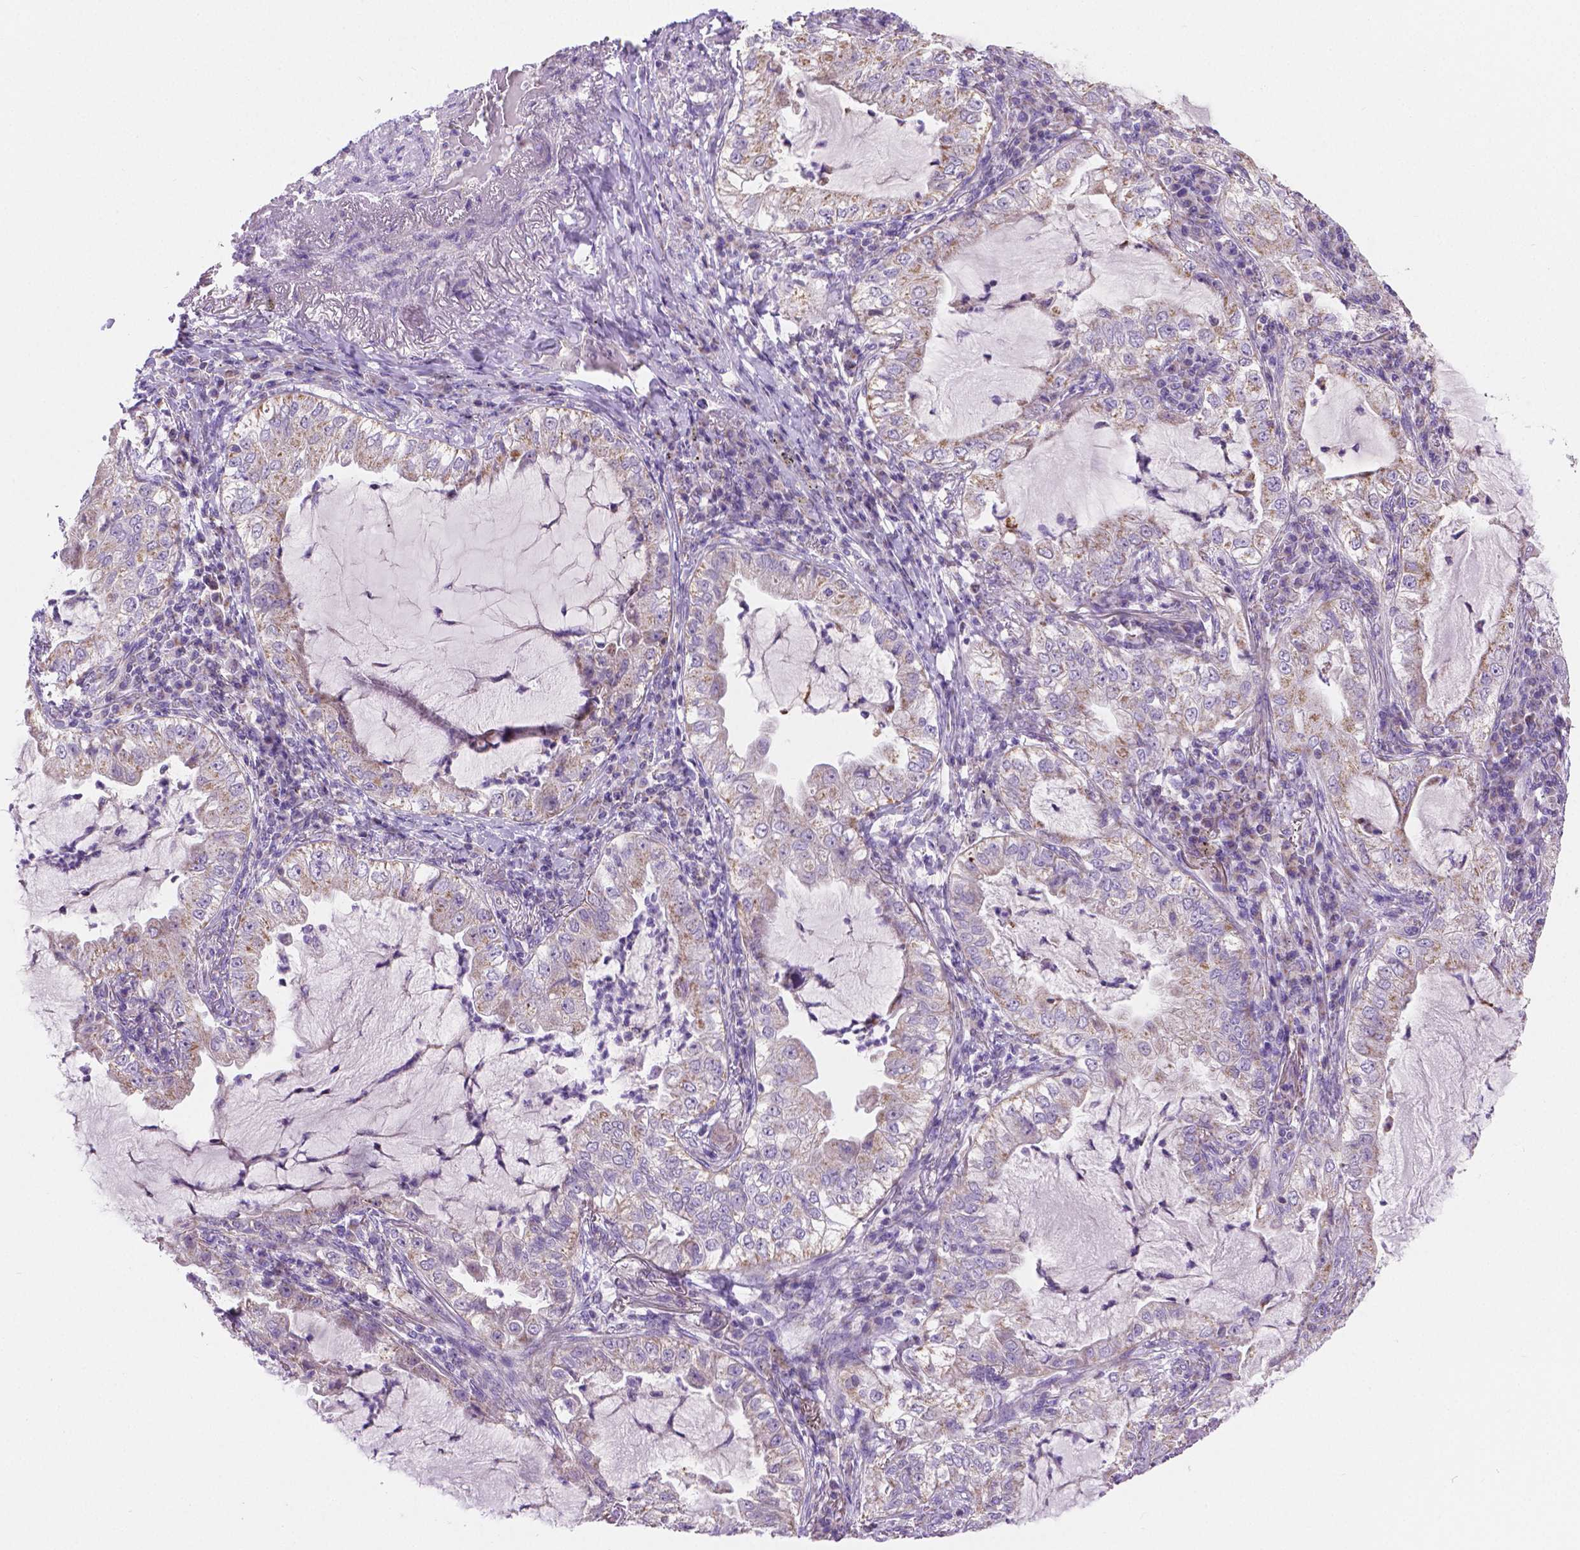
{"staining": {"intensity": "weak", "quantity": "25%-75%", "location": "cytoplasmic/membranous"}, "tissue": "lung cancer", "cell_type": "Tumor cells", "image_type": "cancer", "snomed": [{"axis": "morphology", "description": "Adenocarcinoma, NOS"}, {"axis": "topography", "description": "Lung"}], "caption": "Protein expression analysis of human lung cancer (adenocarcinoma) reveals weak cytoplasmic/membranous positivity in about 25%-75% of tumor cells. (IHC, brightfield microscopy, high magnification).", "gene": "CSPG5", "patient": {"sex": "female", "age": 73}}